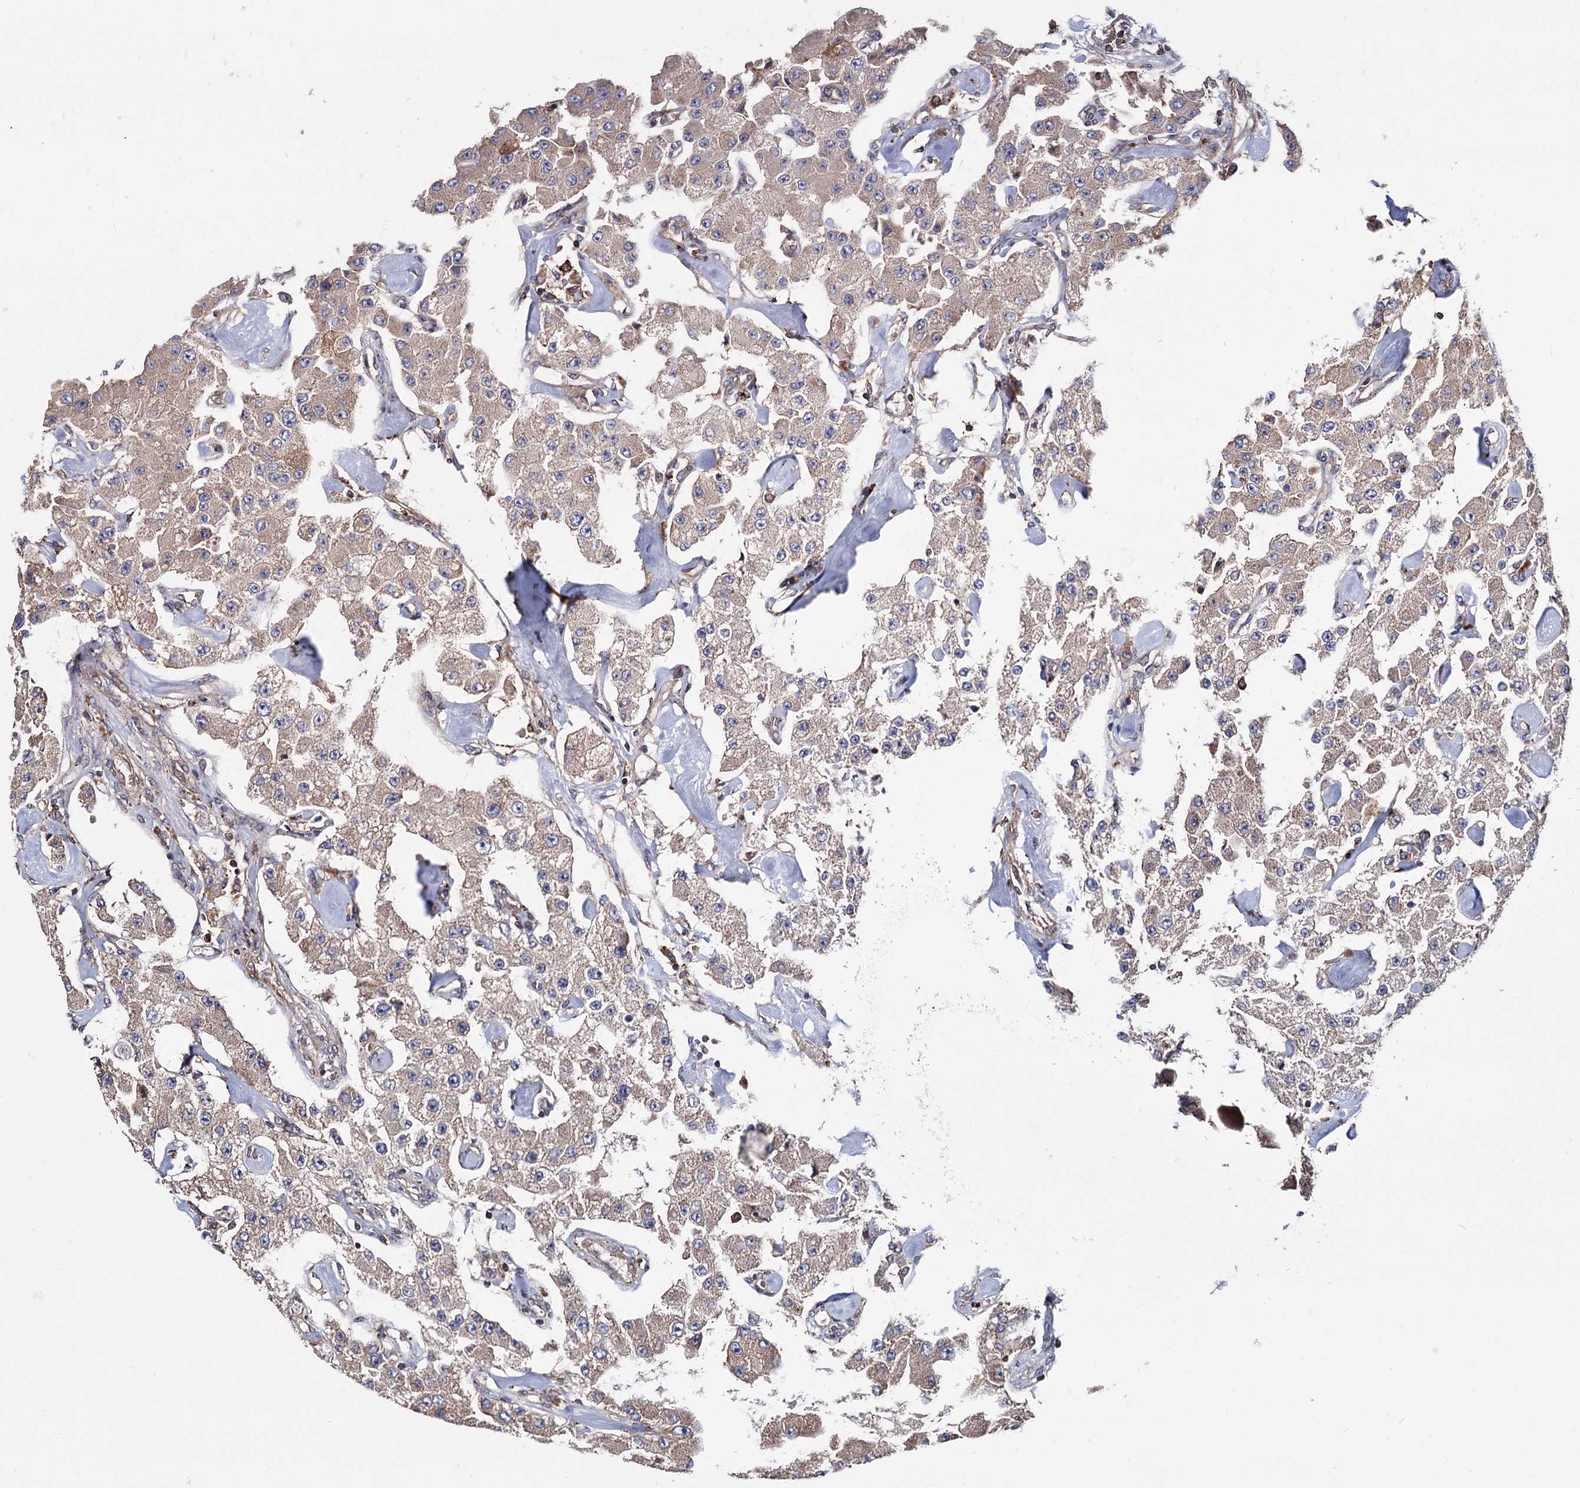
{"staining": {"intensity": "weak", "quantity": "<25%", "location": "cytoplasmic/membranous"}, "tissue": "carcinoid", "cell_type": "Tumor cells", "image_type": "cancer", "snomed": [{"axis": "morphology", "description": "Carcinoid, malignant, NOS"}, {"axis": "topography", "description": "Pancreas"}], "caption": "Carcinoid (malignant) stained for a protein using immunohistochemistry exhibits no staining tumor cells.", "gene": "FERMT2", "patient": {"sex": "male", "age": 41}}